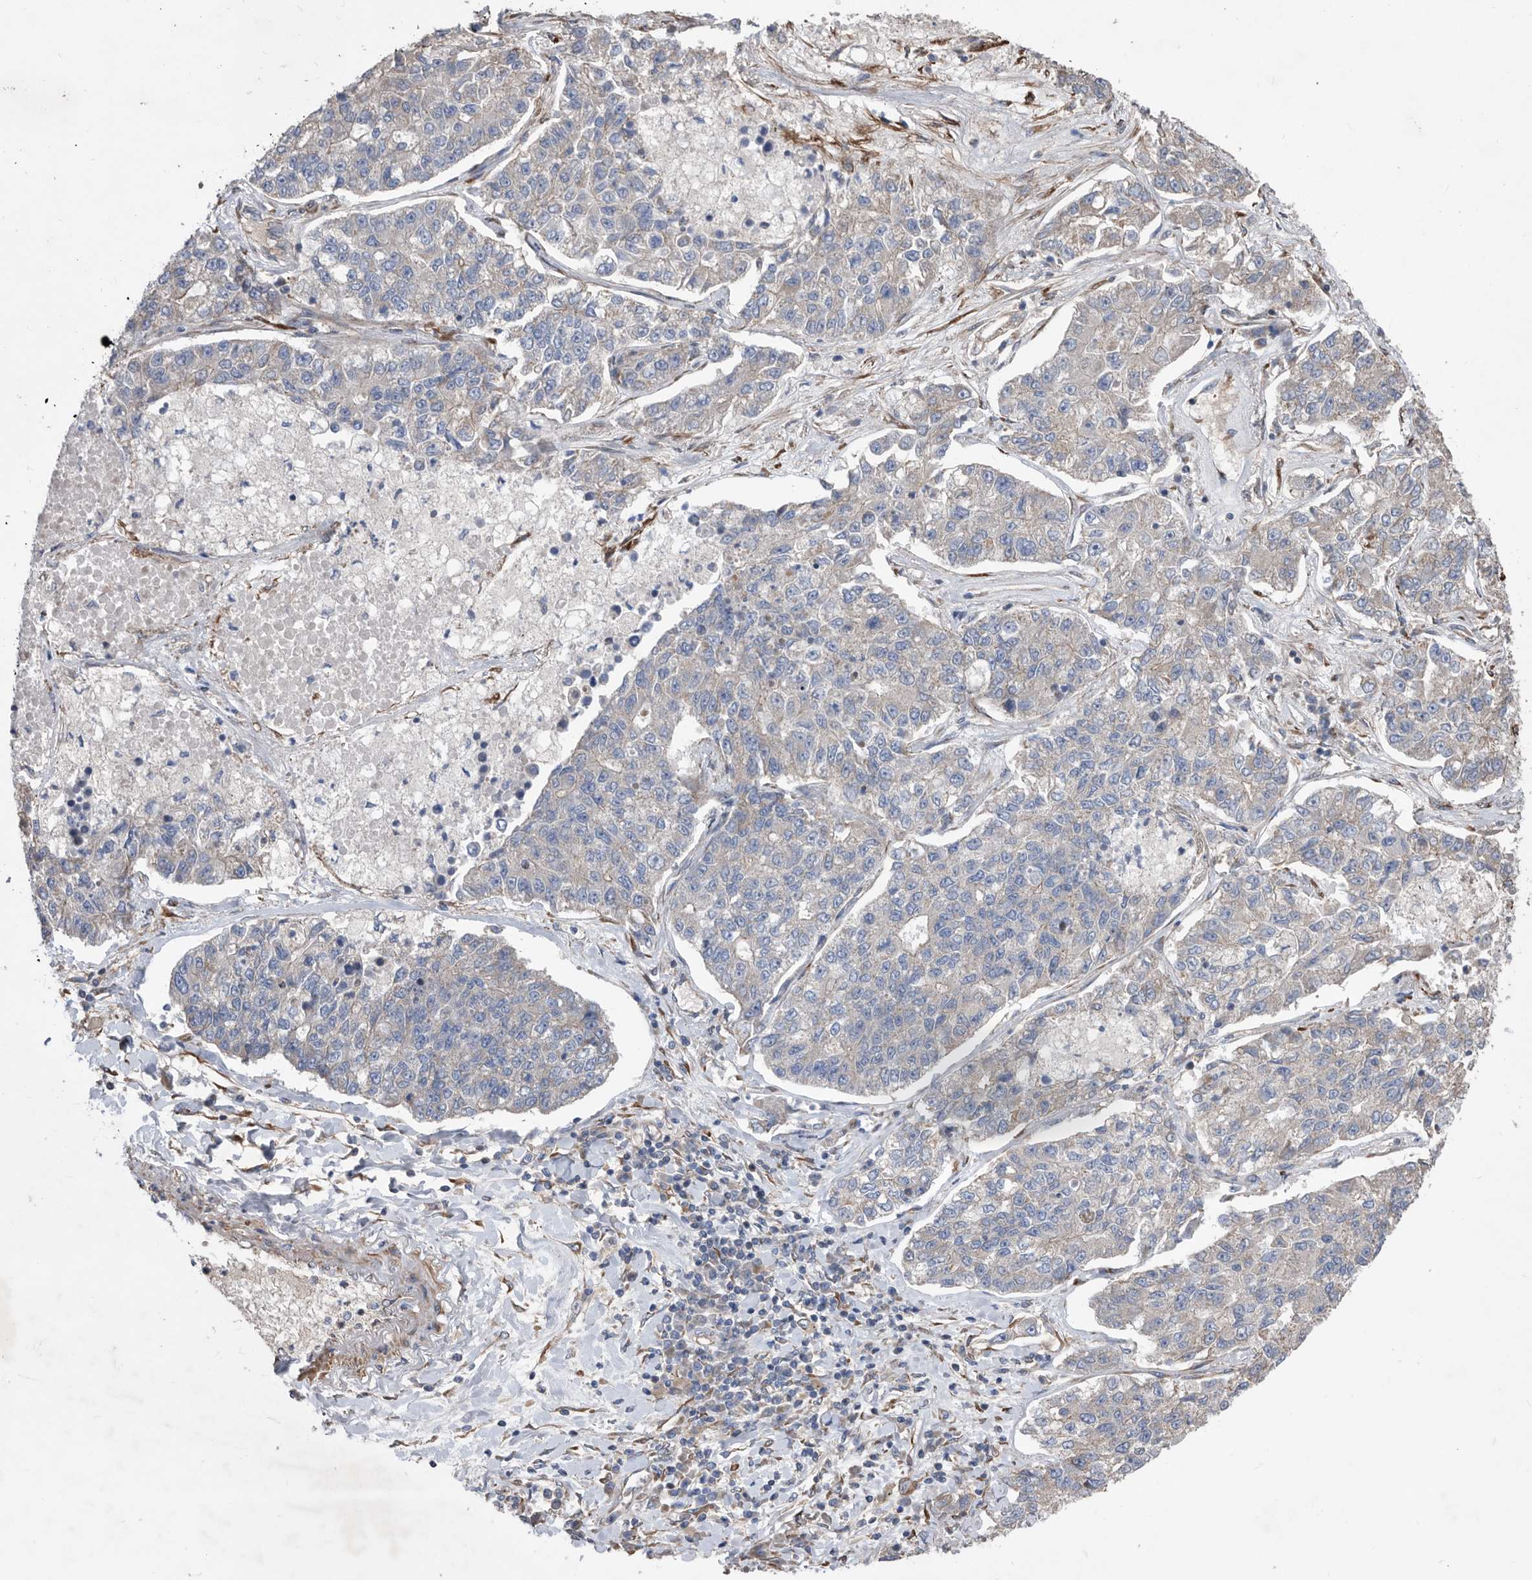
{"staining": {"intensity": "negative", "quantity": "none", "location": "none"}, "tissue": "lung cancer", "cell_type": "Tumor cells", "image_type": "cancer", "snomed": [{"axis": "morphology", "description": "Adenocarcinoma, NOS"}, {"axis": "topography", "description": "Lung"}], "caption": "Micrograph shows no protein expression in tumor cells of lung cancer (adenocarcinoma) tissue. (Brightfield microscopy of DAB (3,3'-diaminobenzidine) IHC at high magnification).", "gene": "ATP13A3", "patient": {"sex": "male", "age": 49}}